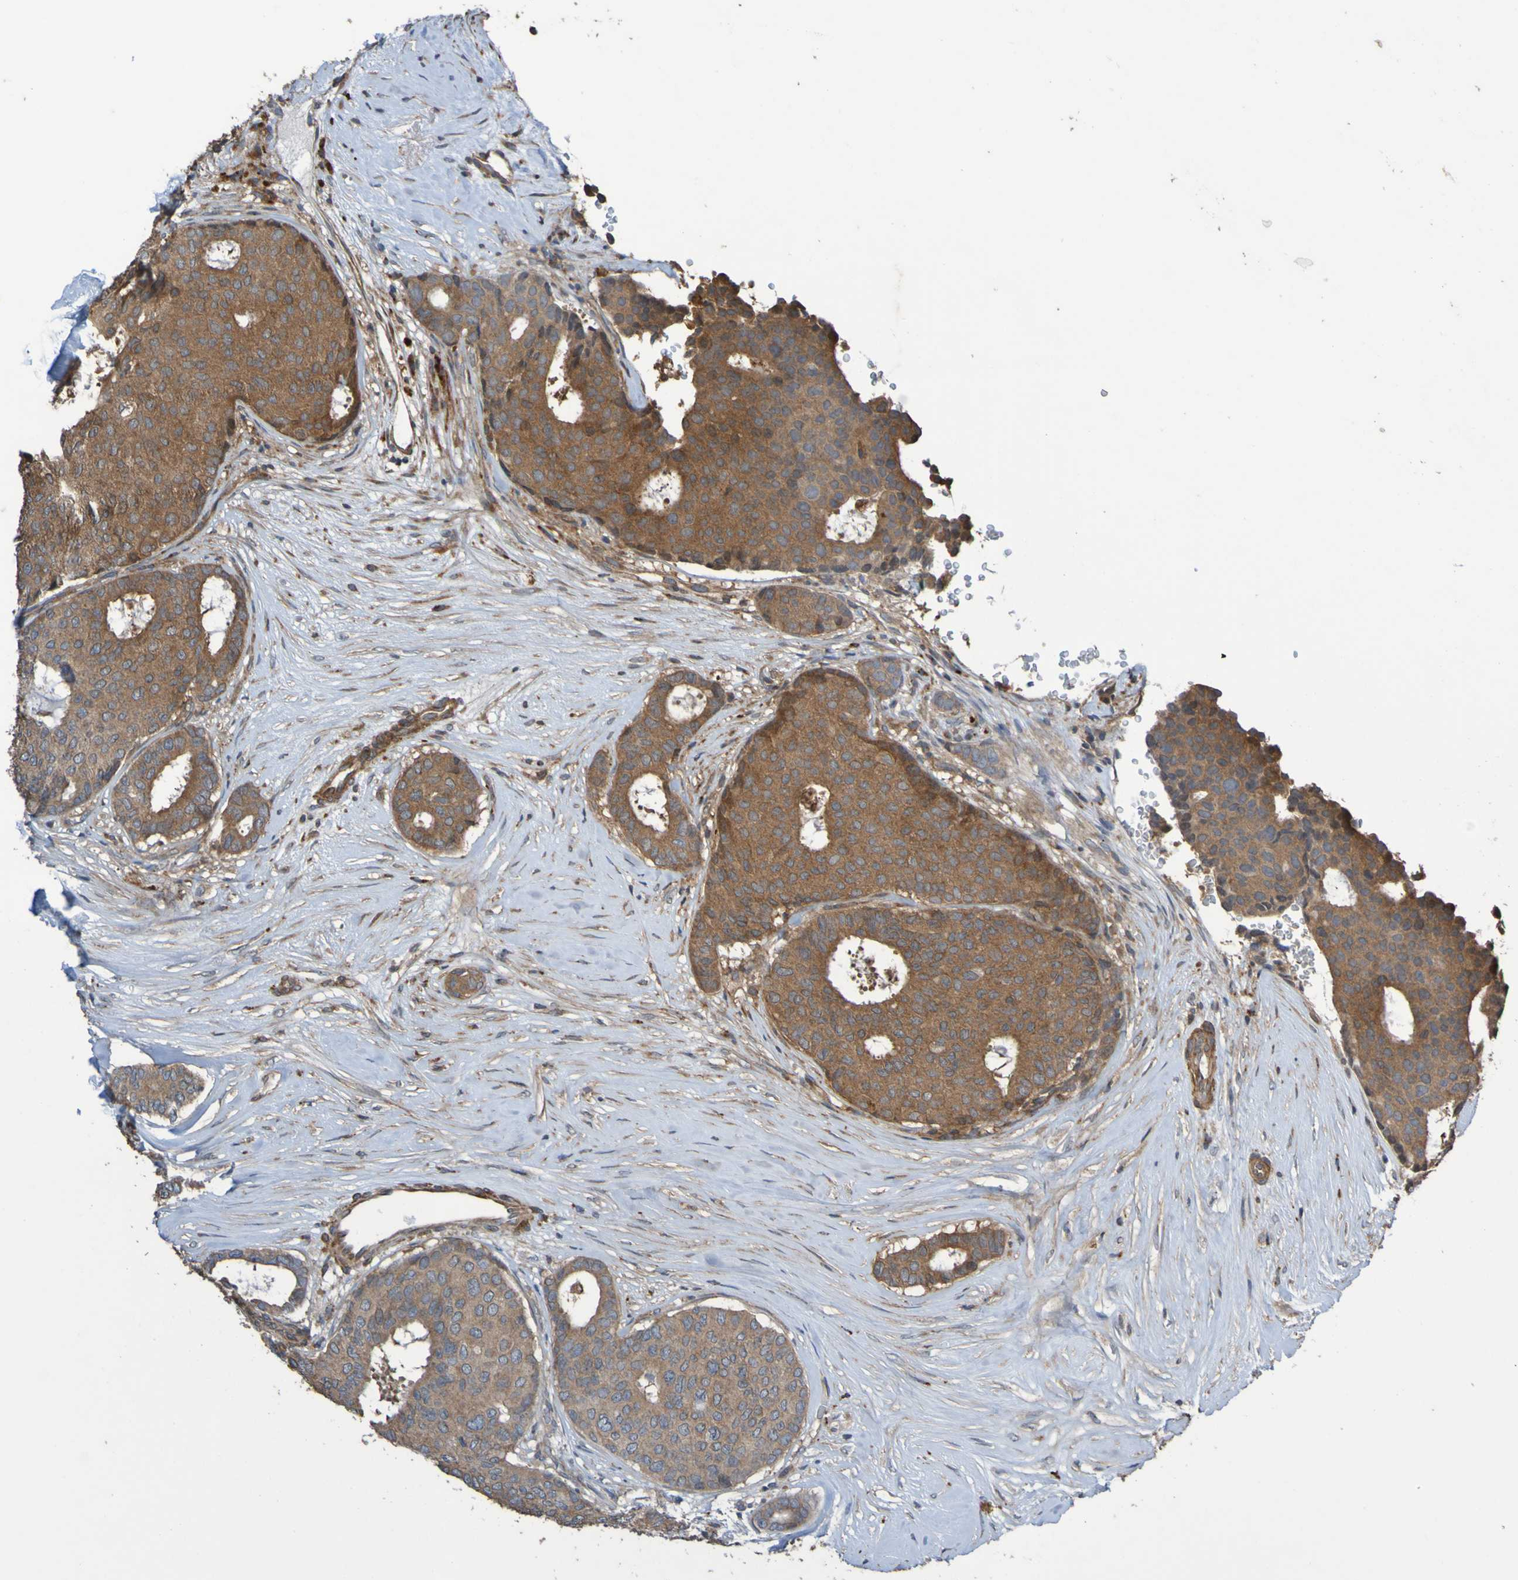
{"staining": {"intensity": "moderate", "quantity": ">75%", "location": "cytoplasmic/membranous"}, "tissue": "breast cancer", "cell_type": "Tumor cells", "image_type": "cancer", "snomed": [{"axis": "morphology", "description": "Duct carcinoma"}, {"axis": "topography", "description": "Breast"}], "caption": "Breast intraductal carcinoma stained for a protein exhibits moderate cytoplasmic/membranous positivity in tumor cells.", "gene": "UCN", "patient": {"sex": "female", "age": 75}}